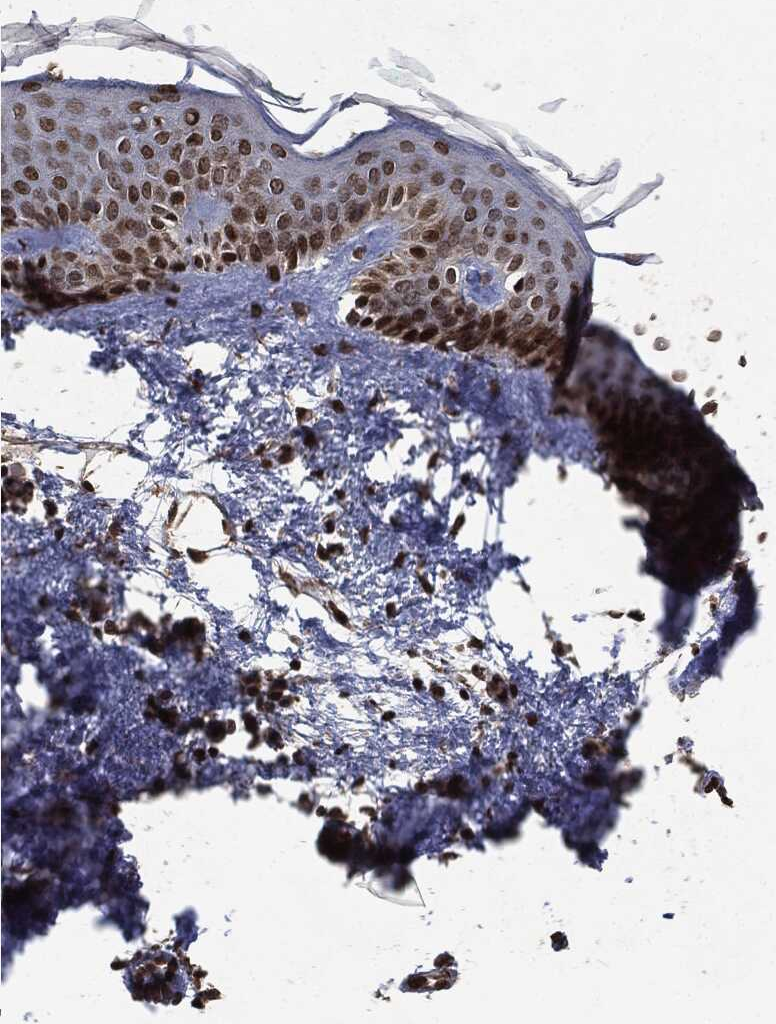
{"staining": {"intensity": "moderate", "quantity": "<25%", "location": "cytoplasmic/membranous,nuclear"}, "tissue": "skin", "cell_type": "Fibroblasts", "image_type": "normal", "snomed": [{"axis": "morphology", "description": "Normal tissue, NOS"}, {"axis": "morphology", "description": "Basal cell carcinoma"}, {"axis": "topography", "description": "Skin"}], "caption": "Moderate cytoplasmic/membranous,nuclear positivity for a protein is appreciated in about <25% of fibroblasts of benign skin using immunohistochemistry.", "gene": "JUN", "patient": {"sex": "male", "age": 33}}